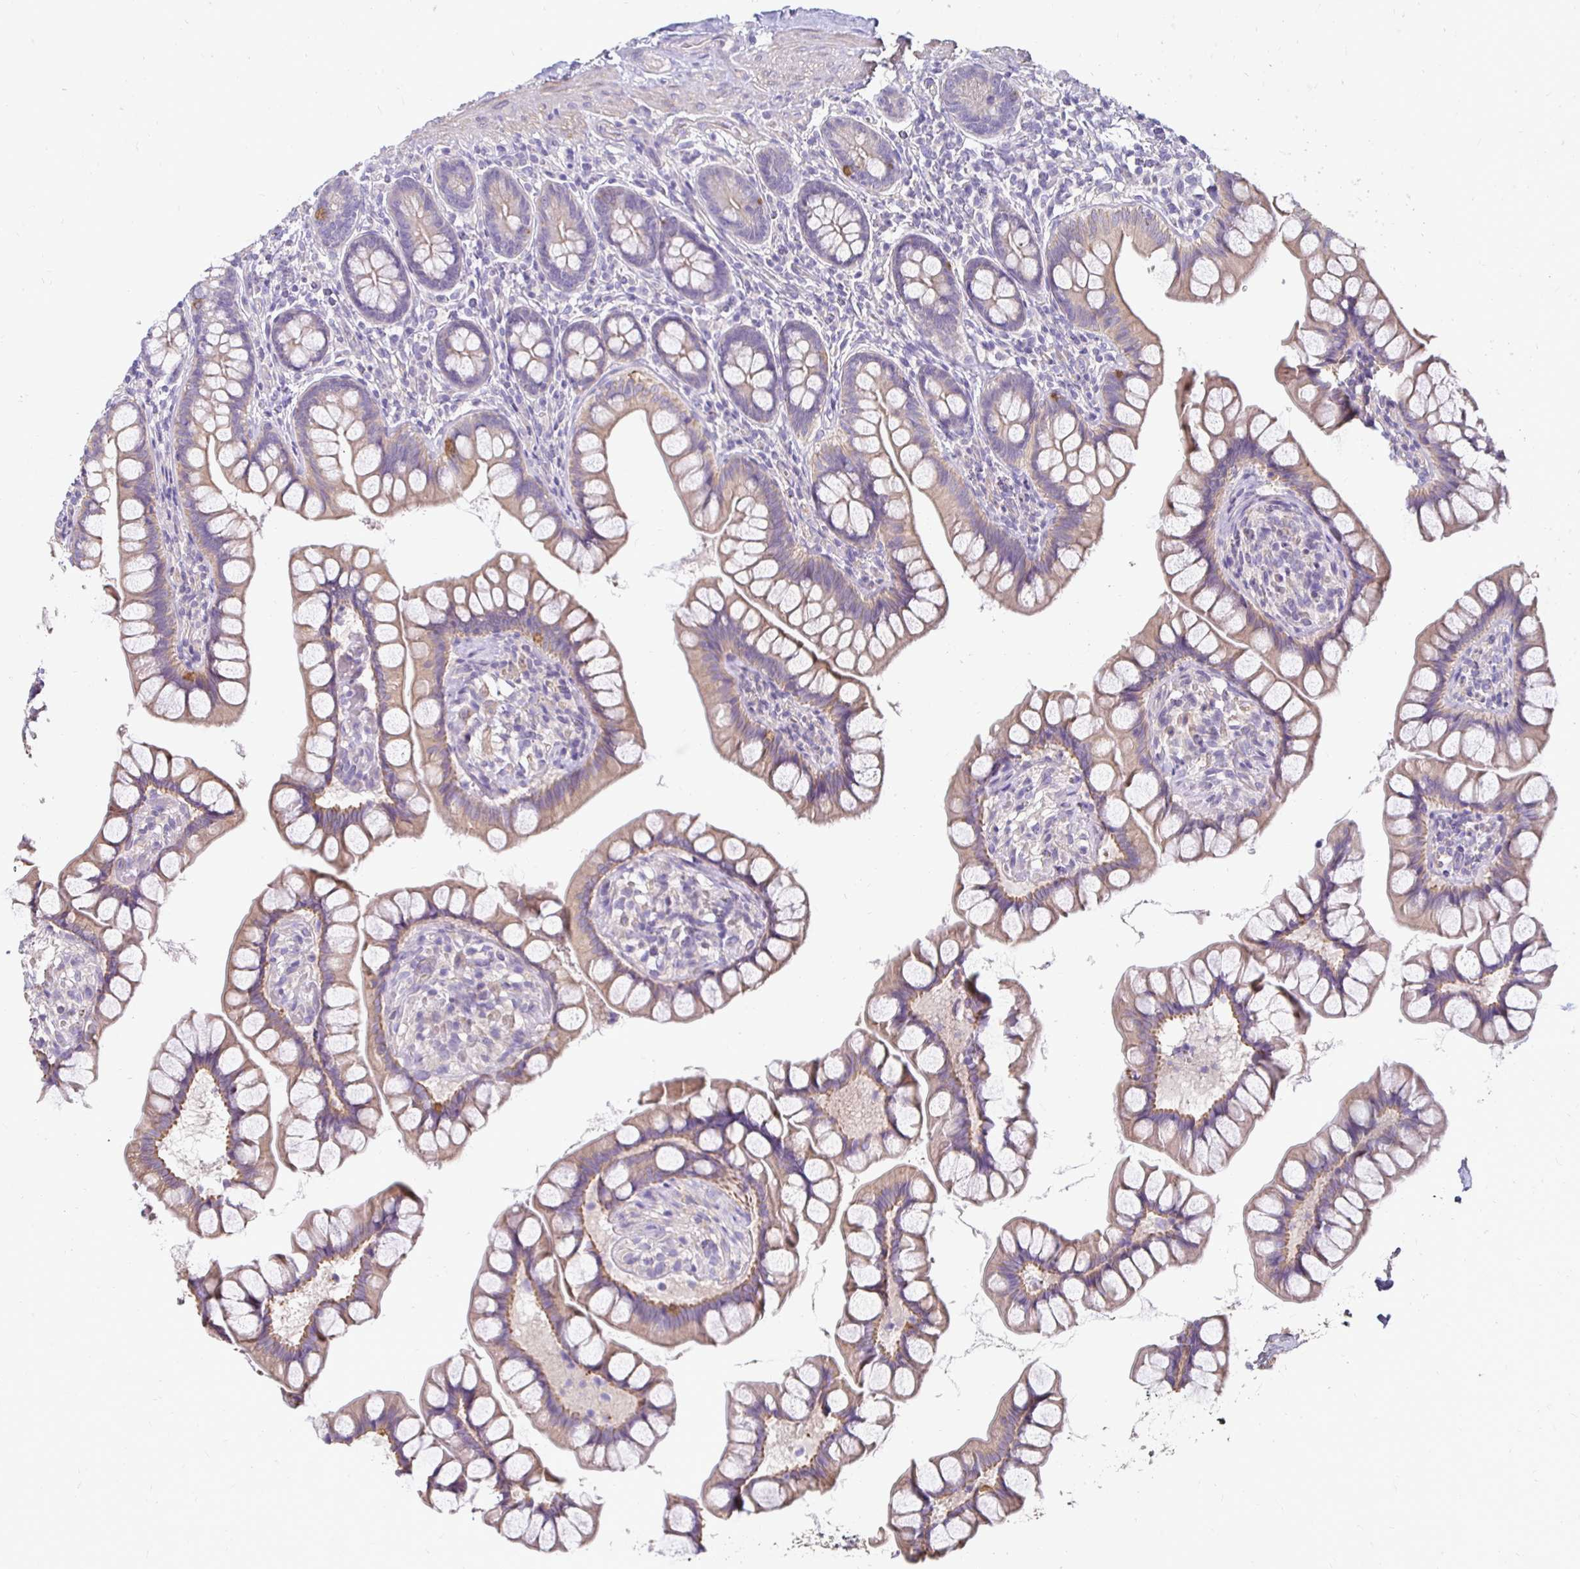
{"staining": {"intensity": "weak", "quantity": "25%-75%", "location": "cytoplasmic/membranous"}, "tissue": "small intestine", "cell_type": "Glandular cells", "image_type": "normal", "snomed": [{"axis": "morphology", "description": "Normal tissue, NOS"}, {"axis": "topography", "description": "Small intestine"}], "caption": "A micrograph of human small intestine stained for a protein displays weak cytoplasmic/membranous brown staining in glandular cells. The protein is shown in brown color, while the nuclei are stained blue.", "gene": "AKAP6", "patient": {"sex": "male", "age": 70}}